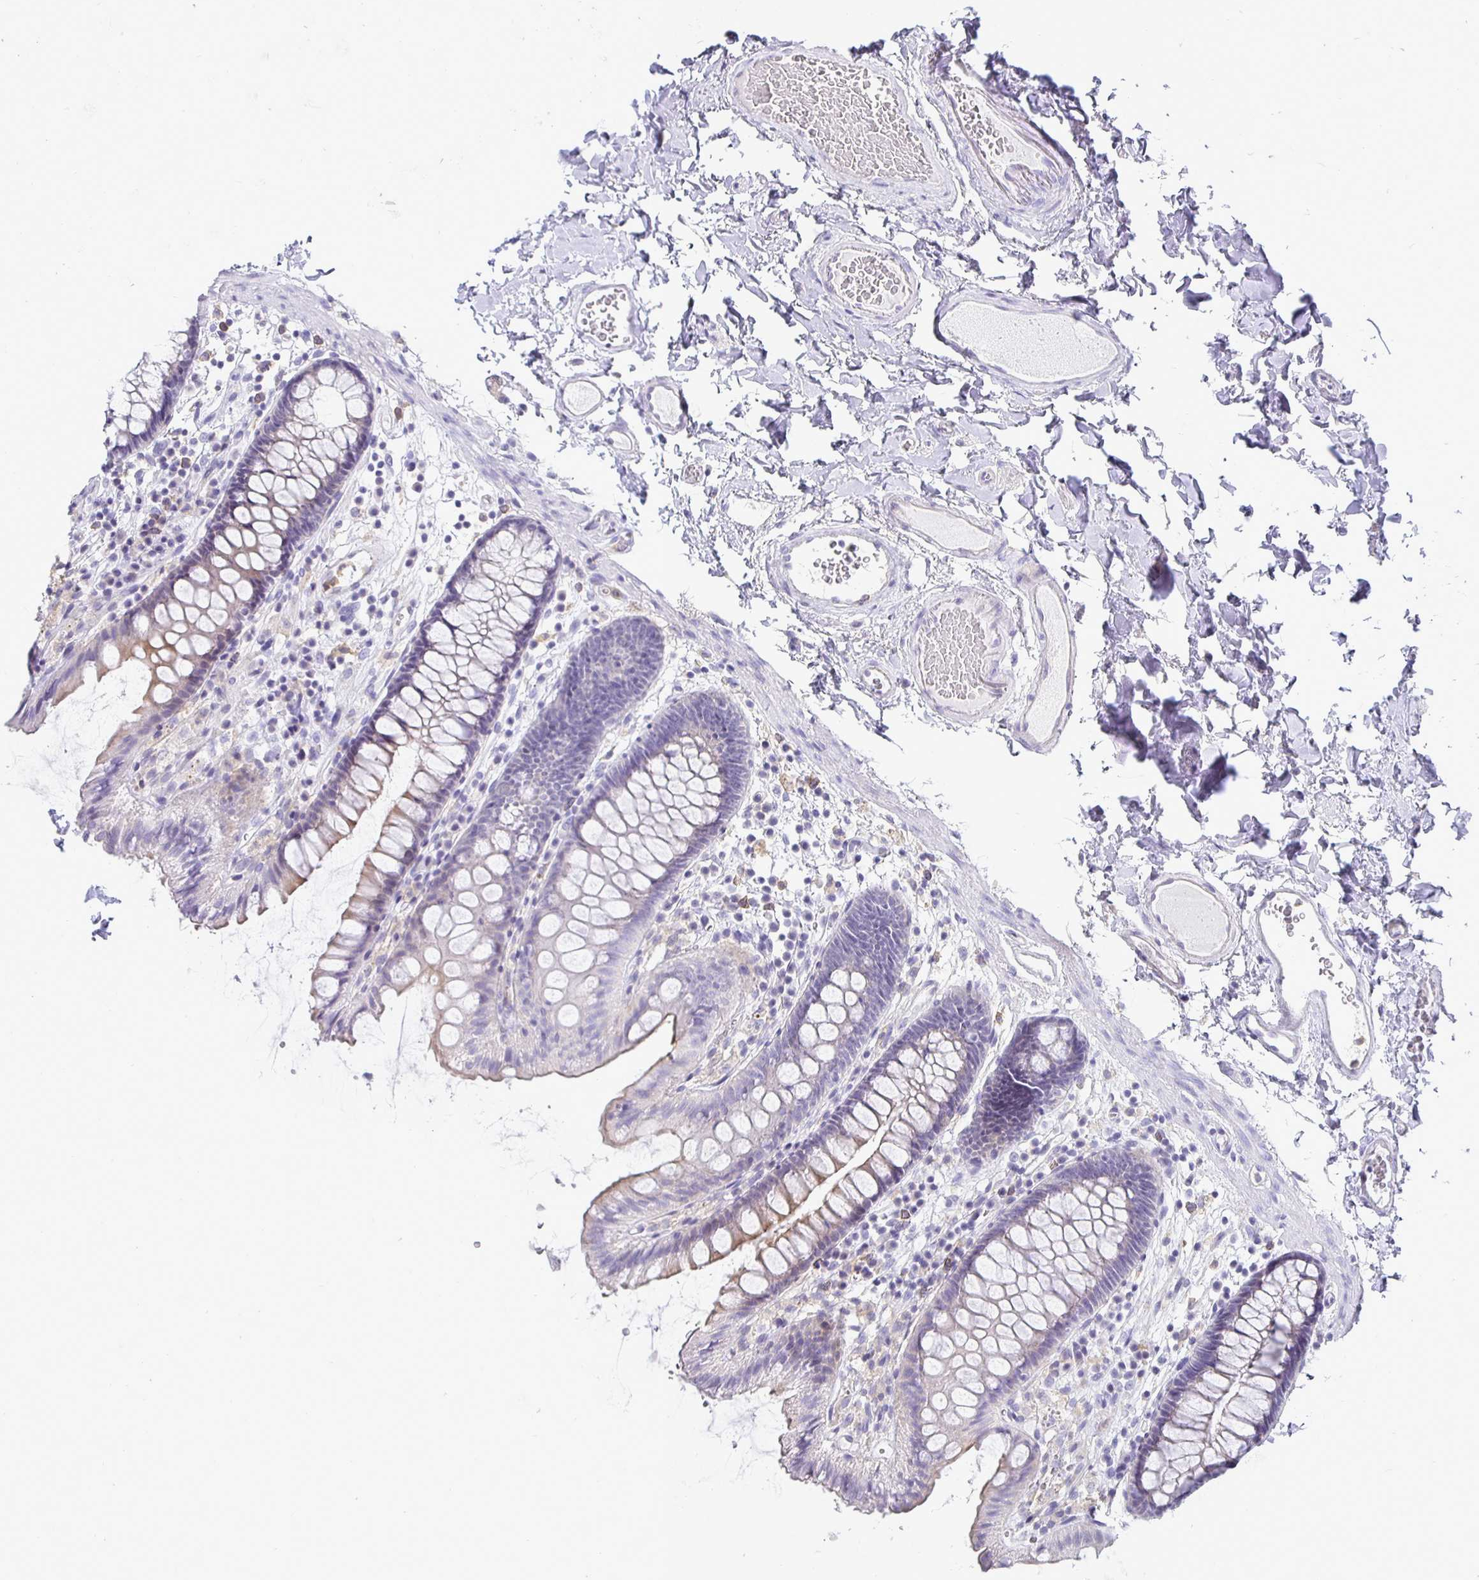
{"staining": {"intensity": "negative", "quantity": "none", "location": "none"}, "tissue": "colon", "cell_type": "Endothelial cells", "image_type": "normal", "snomed": [{"axis": "morphology", "description": "Normal tissue, NOS"}, {"axis": "topography", "description": "Colon"}], "caption": "IHC photomicrograph of normal human colon stained for a protein (brown), which reveals no expression in endothelial cells.", "gene": "SIRPA", "patient": {"sex": "male", "age": 84}}